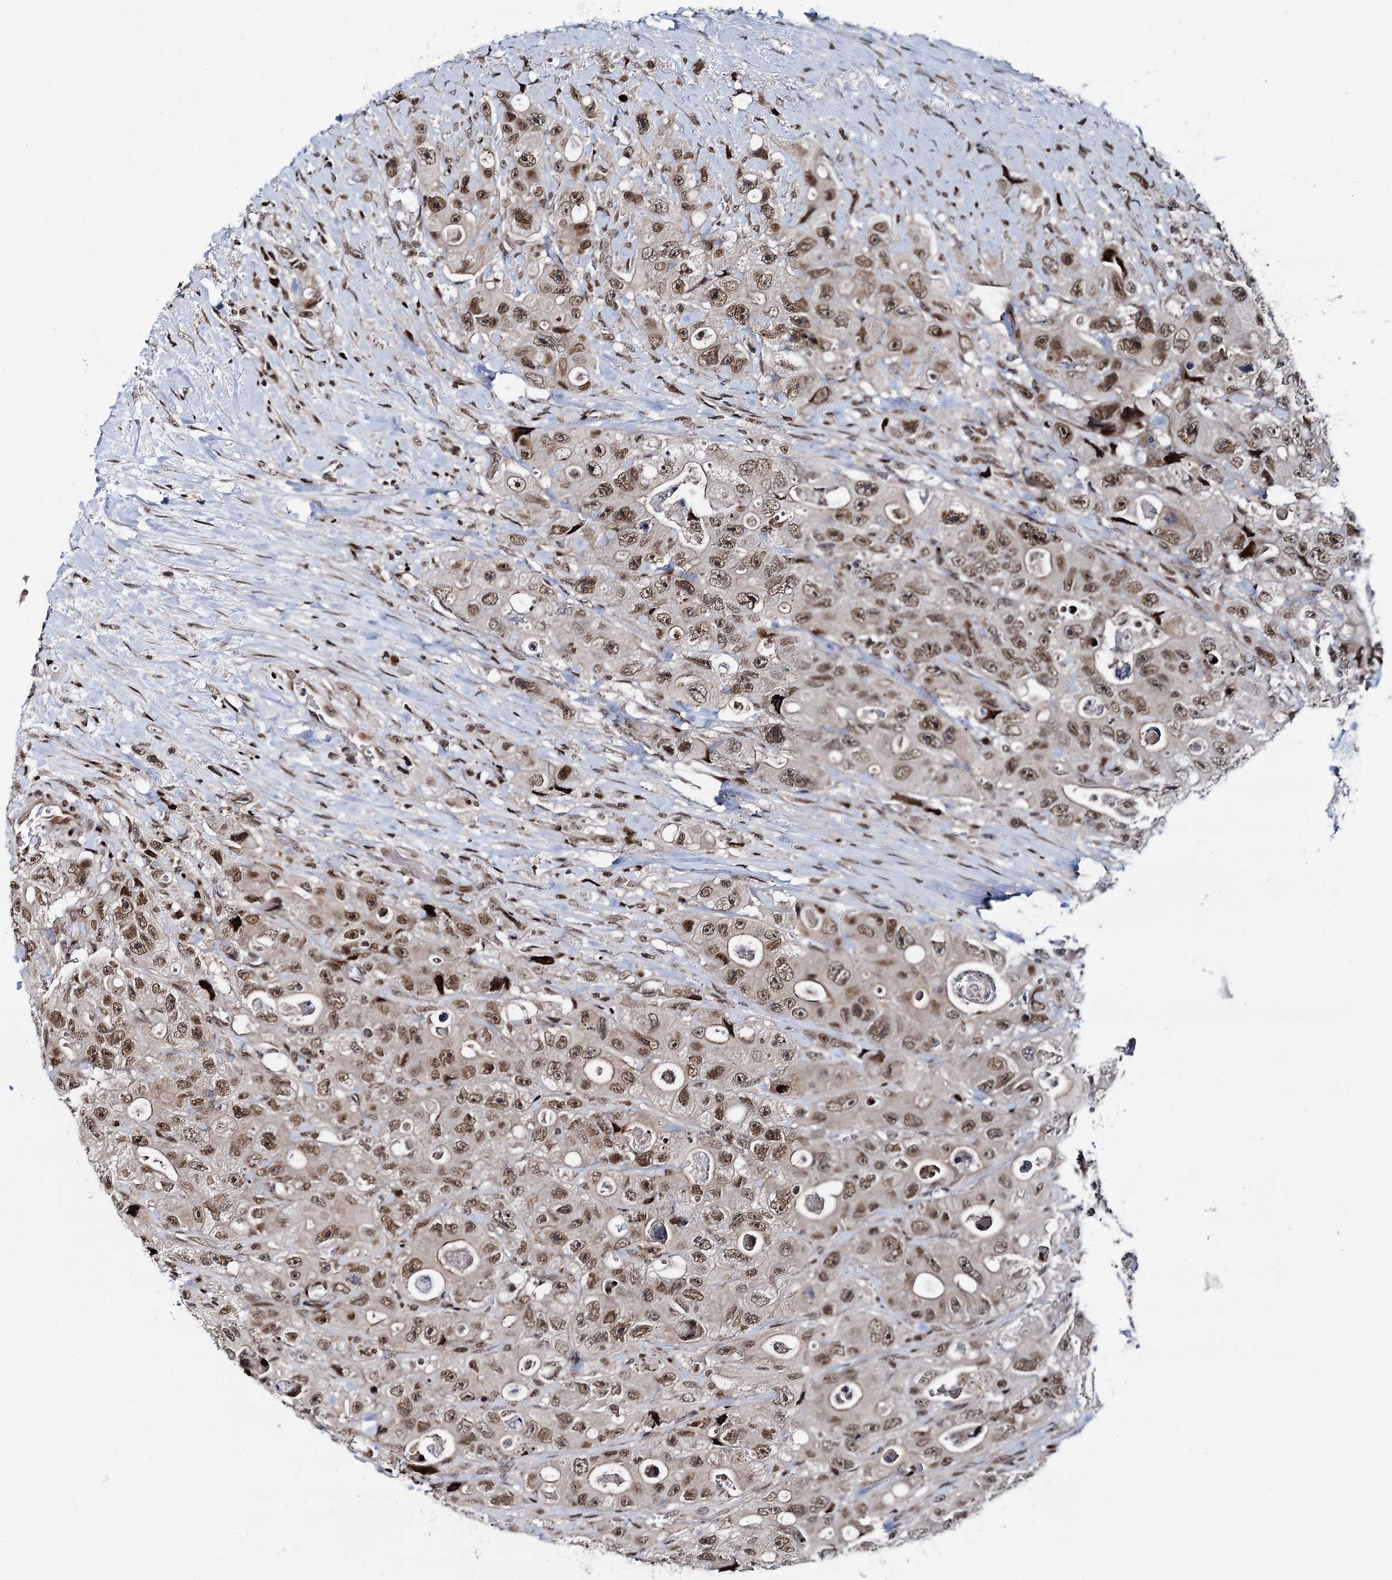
{"staining": {"intensity": "moderate", "quantity": ">75%", "location": "nuclear"}, "tissue": "colorectal cancer", "cell_type": "Tumor cells", "image_type": "cancer", "snomed": [{"axis": "morphology", "description": "Adenocarcinoma, NOS"}, {"axis": "topography", "description": "Colon"}], "caption": "About >75% of tumor cells in colorectal adenocarcinoma show moderate nuclear protein positivity as visualized by brown immunohistochemical staining.", "gene": "RUFY2", "patient": {"sex": "female", "age": 46}}